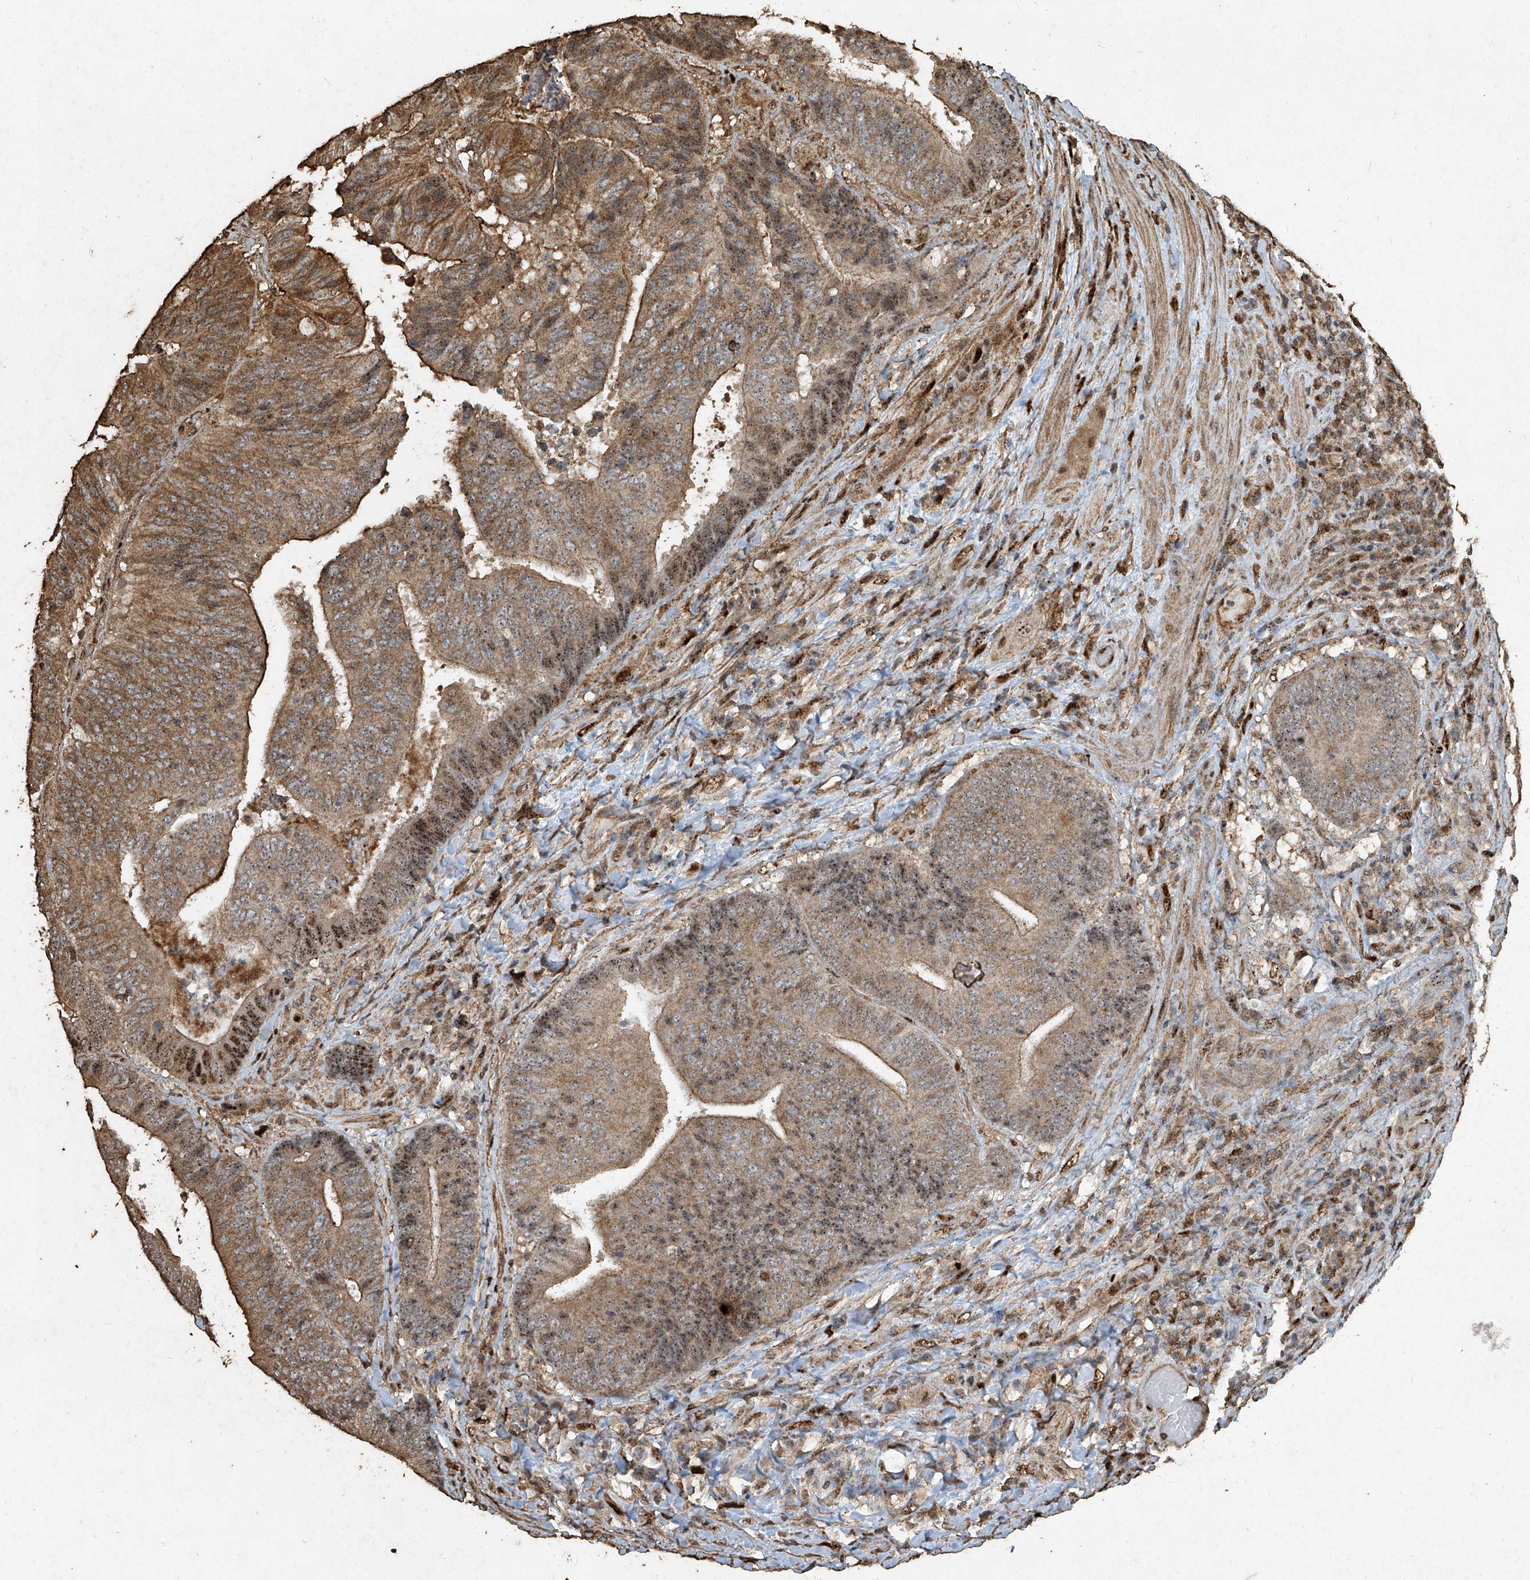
{"staining": {"intensity": "moderate", "quantity": "25%-75%", "location": "cytoplasmic/membranous,nuclear"}, "tissue": "colorectal cancer", "cell_type": "Tumor cells", "image_type": "cancer", "snomed": [{"axis": "morphology", "description": "Adenocarcinoma, NOS"}, {"axis": "topography", "description": "Rectum"}], "caption": "Tumor cells demonstrate moderate cytoplasmic/membranous and nuclear expression in approximately 25%-75% of cells in colorectal cancer (adenocarcinoma).", "gene": "ERBB3", "patient": {"sex": "male", "age": 72}}